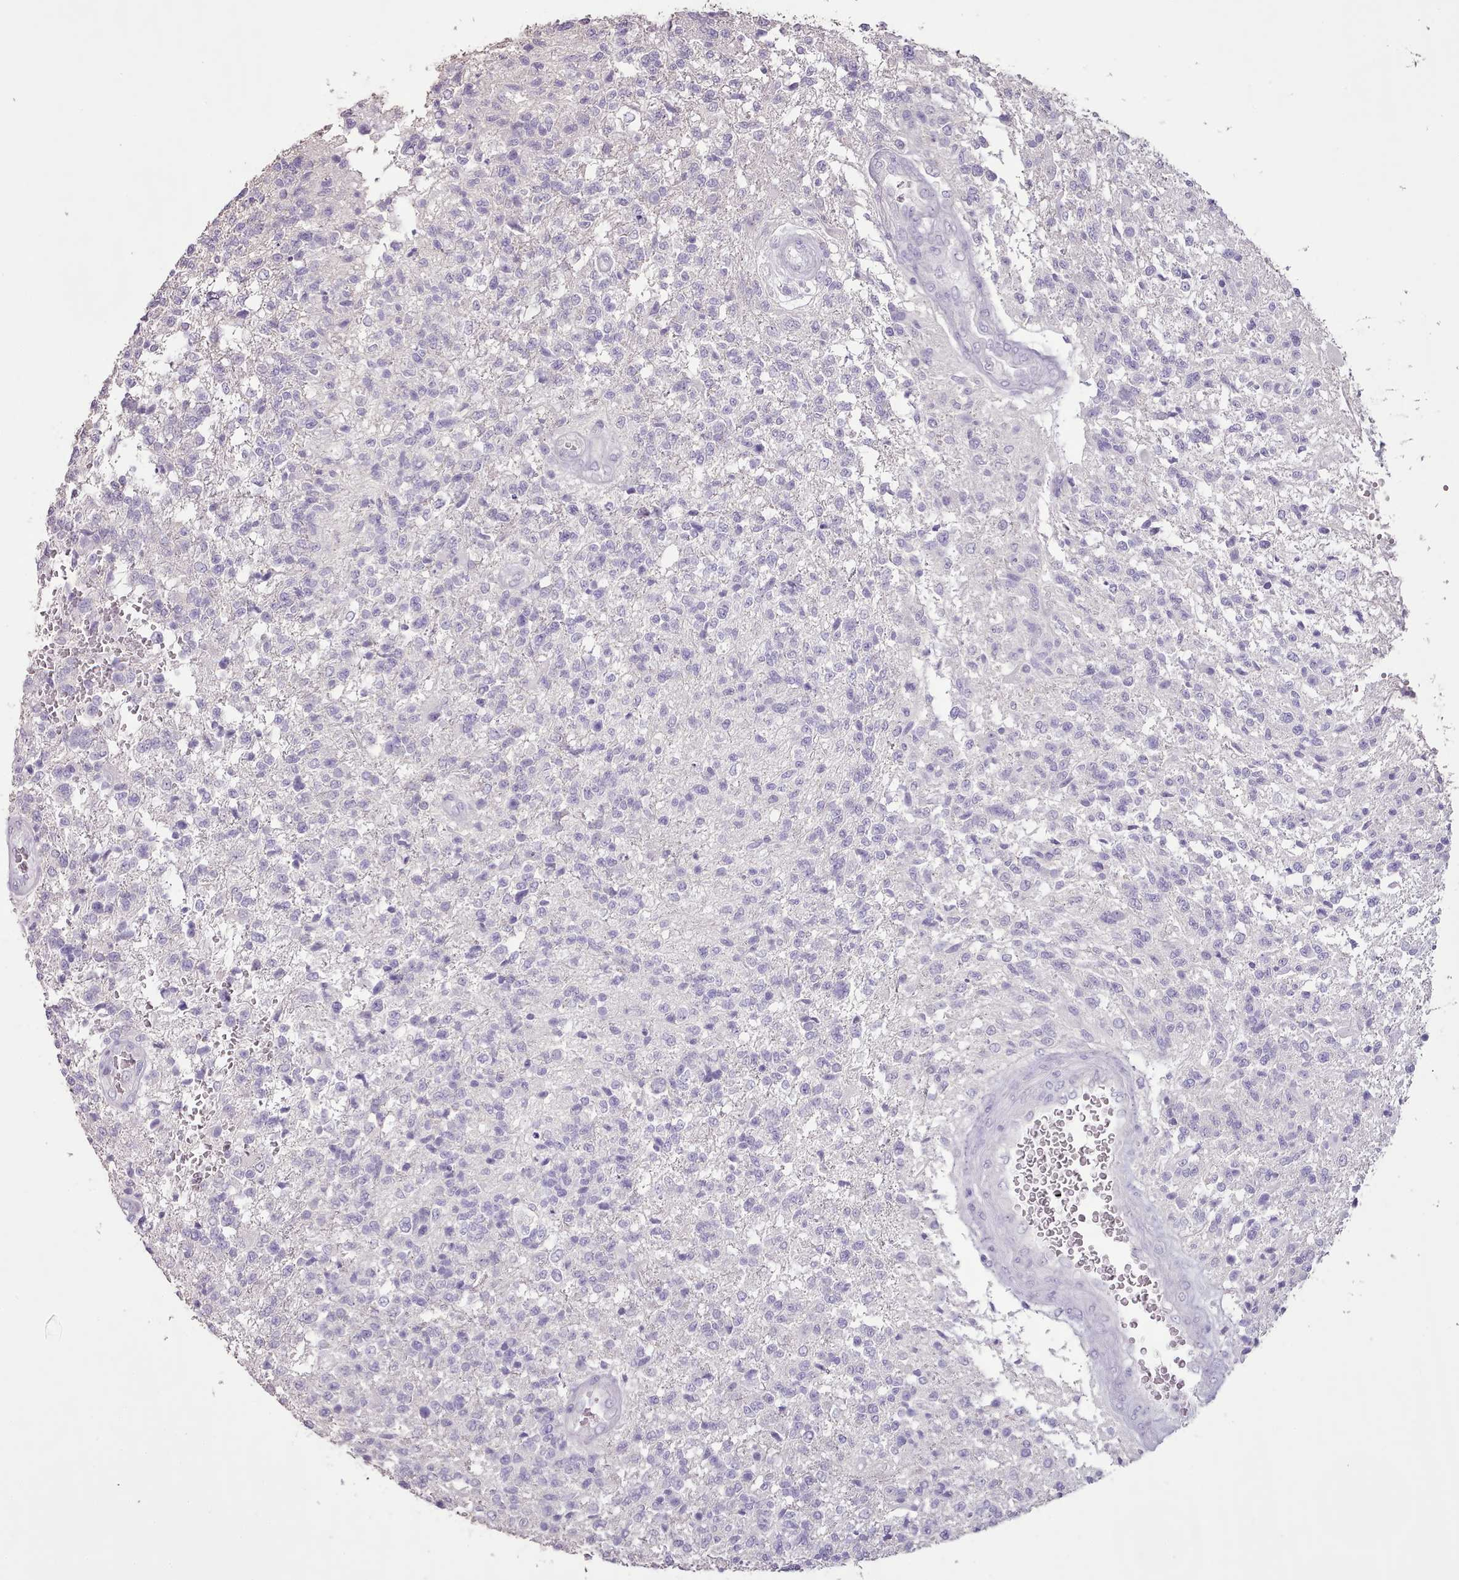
{"staining": {"intensity": "negative", "quantity": "none", "location": "none"}, "tissue": "glioma", "cell_type": "Tumor cells", "image_type": "cancer", "snomed": [{"axis": "morphology", "description": "Glioma, malignant, High grade"}, {"axis": "topography", "description": "Brain"}], "caption": "A photomicrograph of malignant glioma (high-grade) stained for a protein displays no brown staining in tumor cells.", "gene": "BLOC1S2", "patient": {"sex": "male", "age": 56}}